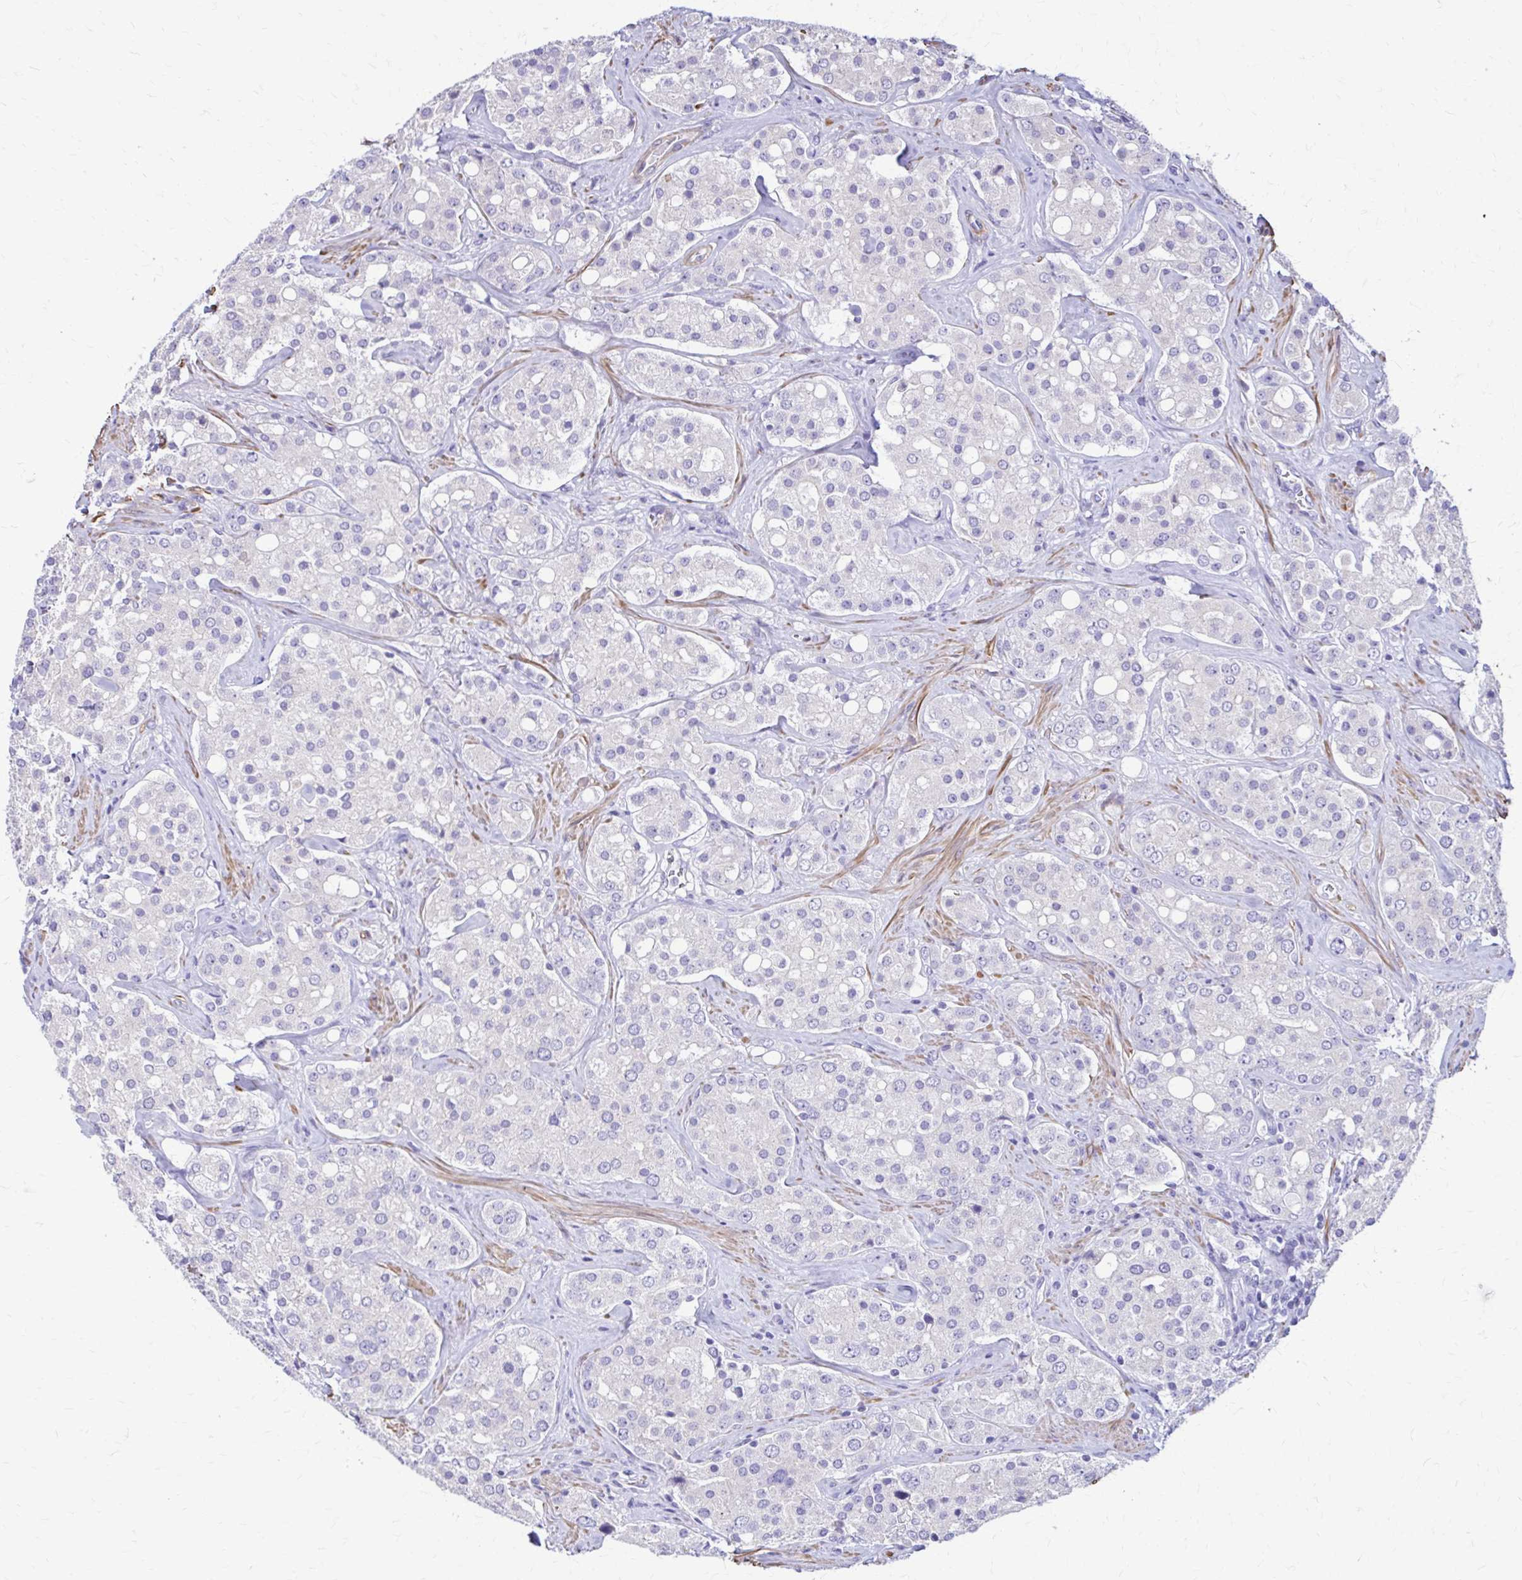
{"staining": {"intensity": "negative", "quantity": "none", "location": "none"}, "tissue": "prostate cancer", "cell_type": "Tumor cells", "image_type": "cancer", "snomed": [{"axis": "morphology", "description": "Adenocarcinoma, High grade"}, {"axis": "topography", "description": "Prostate"}], "caption": "Histopathology image shows no protein expression in tumor cells of prostate high-grade adenocarcinoma tissue.", "gene": "DSP", "patient": {"sex": "male", "age": 67}}